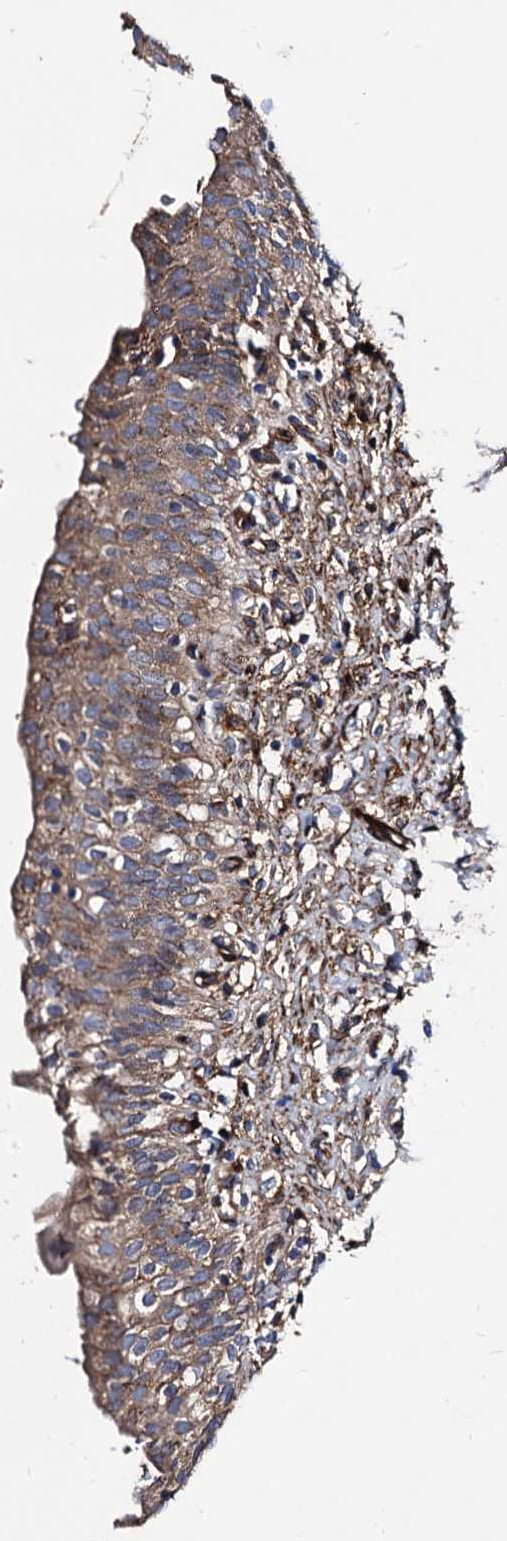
{"staining": {"intensity": "moderate", "quantity": ">75%", "location": "cytoplasmic/membranous"}, "tissue": "urinary bladder", "cell_type": "Urothelial cells", "image_type": "normal", "snomed": [{"axis": "morphology", "description": "Normal tissue, NOS"}, {"axis": "topography", "description": "Urinary bladder"}], "caption": "Immunohistochemical staining of normal human urinary bladder demonstrates moderate cytoplasmic/membranous protein staining in approximately >75% of urothelial cells.", "gene": "WDR11", "patient": {"sex": "male", "age": 55}}